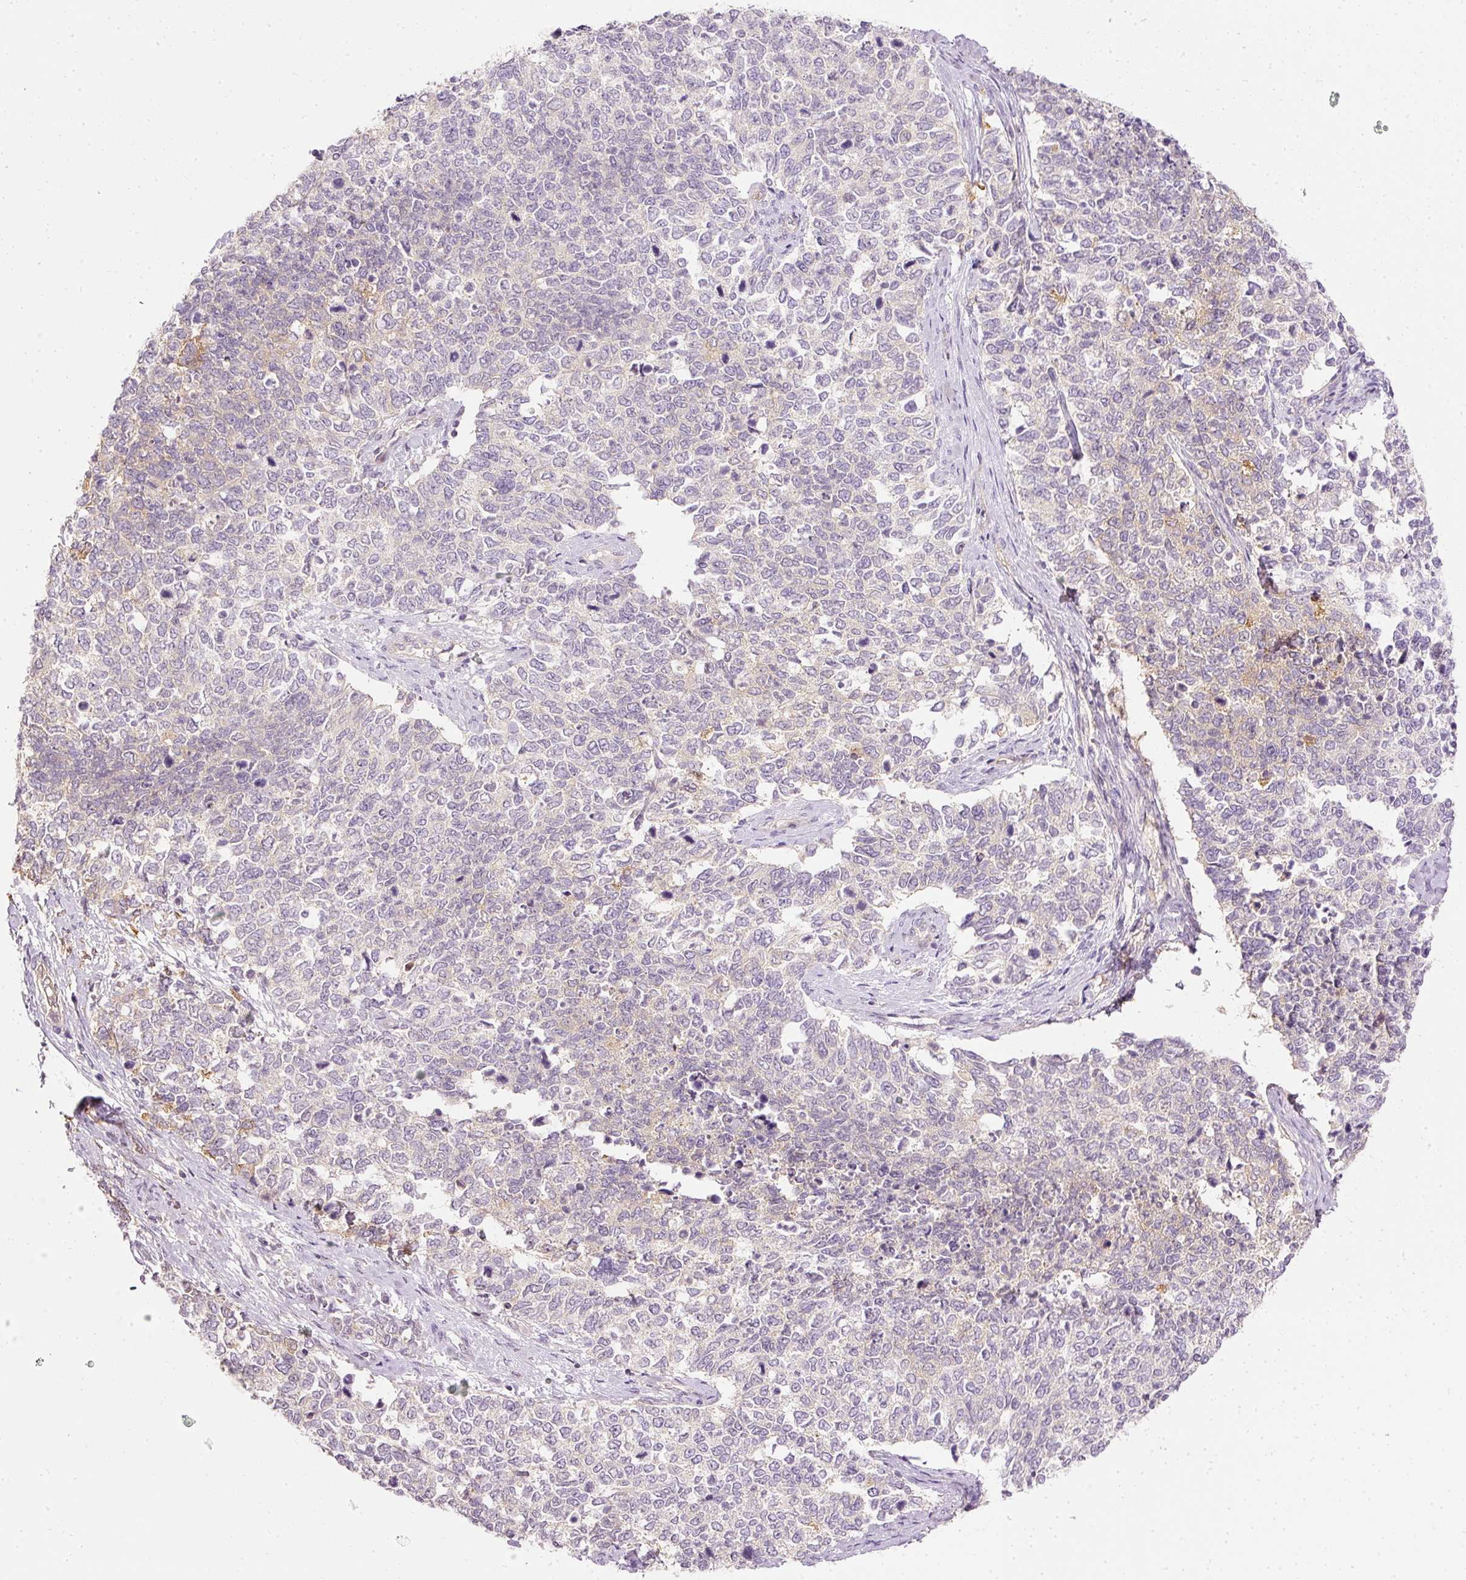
{"staining": {"intensity": "negative", "quantity": "none", "location": "none"}, "tissue": "cervical cancer", "cell_type": "Tumor cells", "image_type": "cancer", "snomed": [{"axis": "morphology", "description": "Squamous cell carcinoma, NOS"}, {"axis": "topography", "description": "Cervix"}], "caption": "A high-resolution micrograph shows IHC staining of cervical cancer (squamous cell carcinoma), which shows no significant expression in tumor cells. The staining is performed using DAB brown chromogen with nuclei counter-stained in using hematoxylin.", "gene": "ARMH3", "patient": {"sex": "female", "age": 63}}